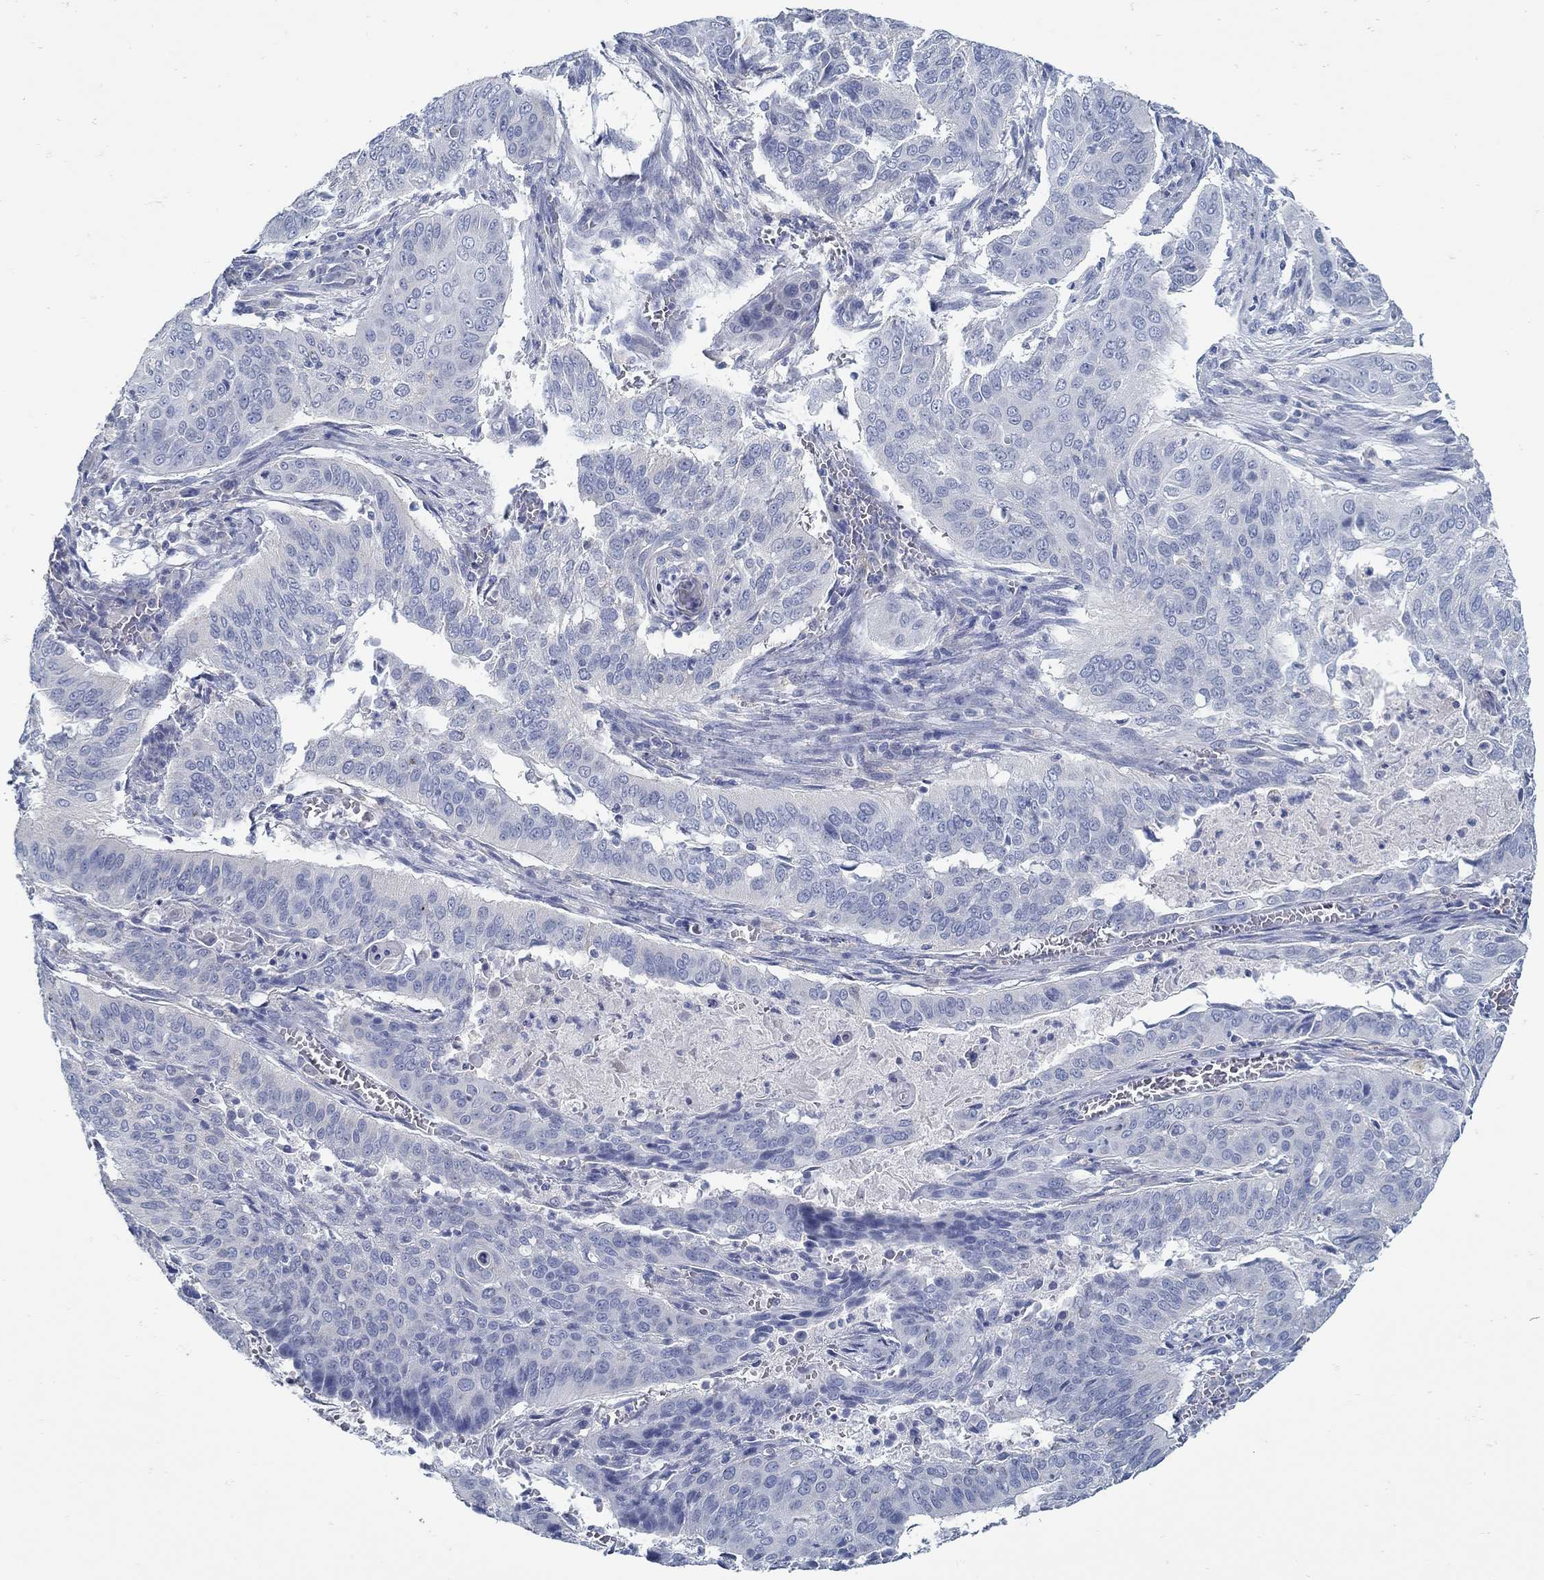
{"staining": {"intensity": "negative", "quantity": "none", "location": "none"}, "tissue": "cervical cancer", "cell_type": "Tumor cells", "image_type": "cancer", "snomed": [{"axis": "morphology", "description": "Squamous cell carcinoma, NOS"}, {"axis": "topography", "description": "Cervix"}], "caption": "Immunohistochemistry of squamous cell carcinoma (cervical) exhibits no staining in tumor cells.", "gene": "ZFAND4", "patient": {"sex": "female", "age": 39}}